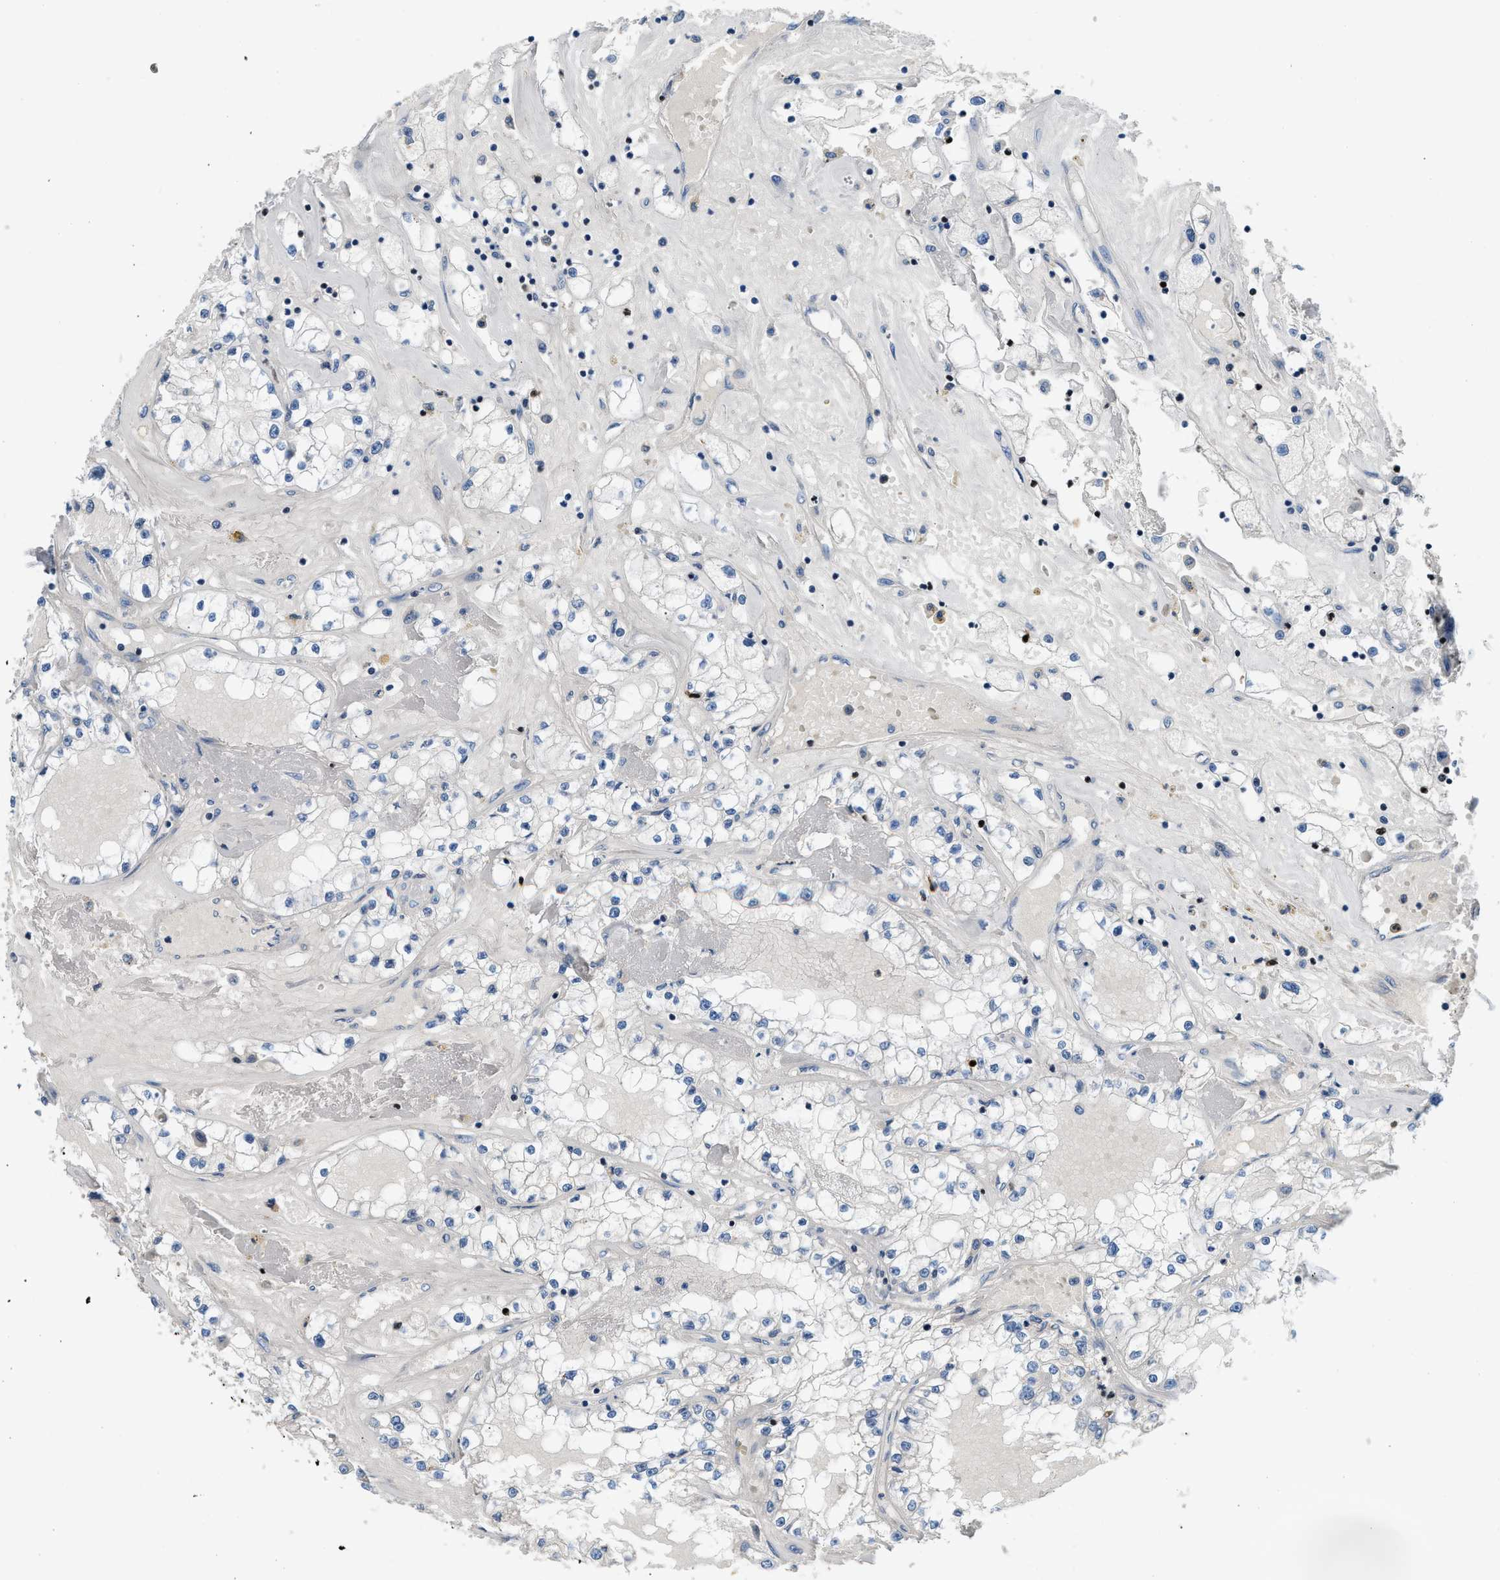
{"staining": {"intensity": "negative", "quantity": "none", "location": "none"}, "tissue": "renal cancer", "cell_type": "Tumor cells", "image_type": "cancer", "snomed": [{"axis": "morphology", "description": "Adenocarcinoma, NOS"}, {"axis": "topography", "description": "Kidney"}], "caption": "There is no significant positivity in tumor cells of renal adenocarcinoma. (DAB immunohistochemistry (IHC) with hematoxylin counter stain).", "gene": "TOX", "patient": {"sex": "male", "age": 56}}